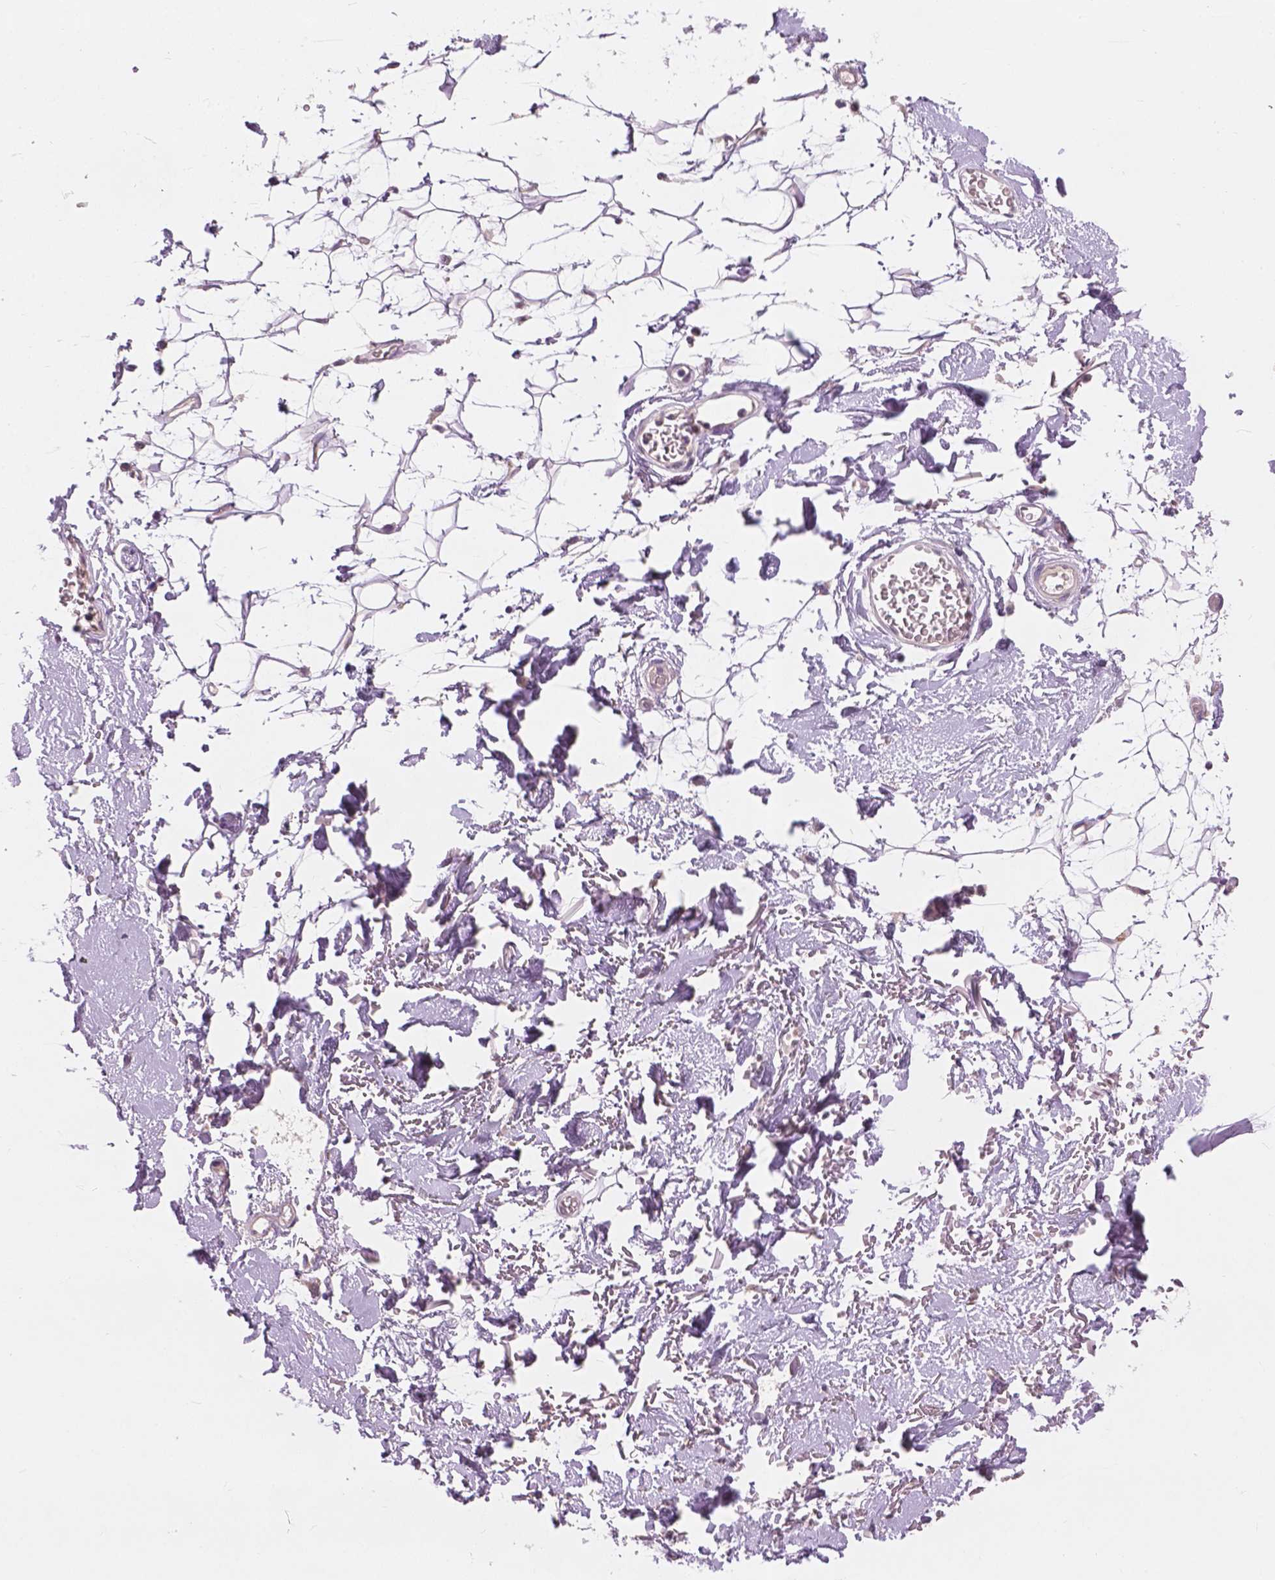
{"staining": {"intensity": "negative", "quantity": "none", "location": "none"}, "tissue": "adipose tissue", "cell_type": "Adipocytes", "image_type": "normal", "snomed": [{"axis": "morphology", "description": "Normal tissue, NOS"}, {"axis": "topography", "description": "Anal"}, {"axis": "topography", "description": "Peripheral nerve tissue"}], "caption": "High power microscopy image of an immunohistochemistry image of unremarkable adipose tissue, revealing no significant staining in adipocytes. (Brightfield microscopy of DAB immunohistochemistry (IHC) at high magnification).", "gene": "KRT17", "patient": {"sex": "male", "age": 78}}